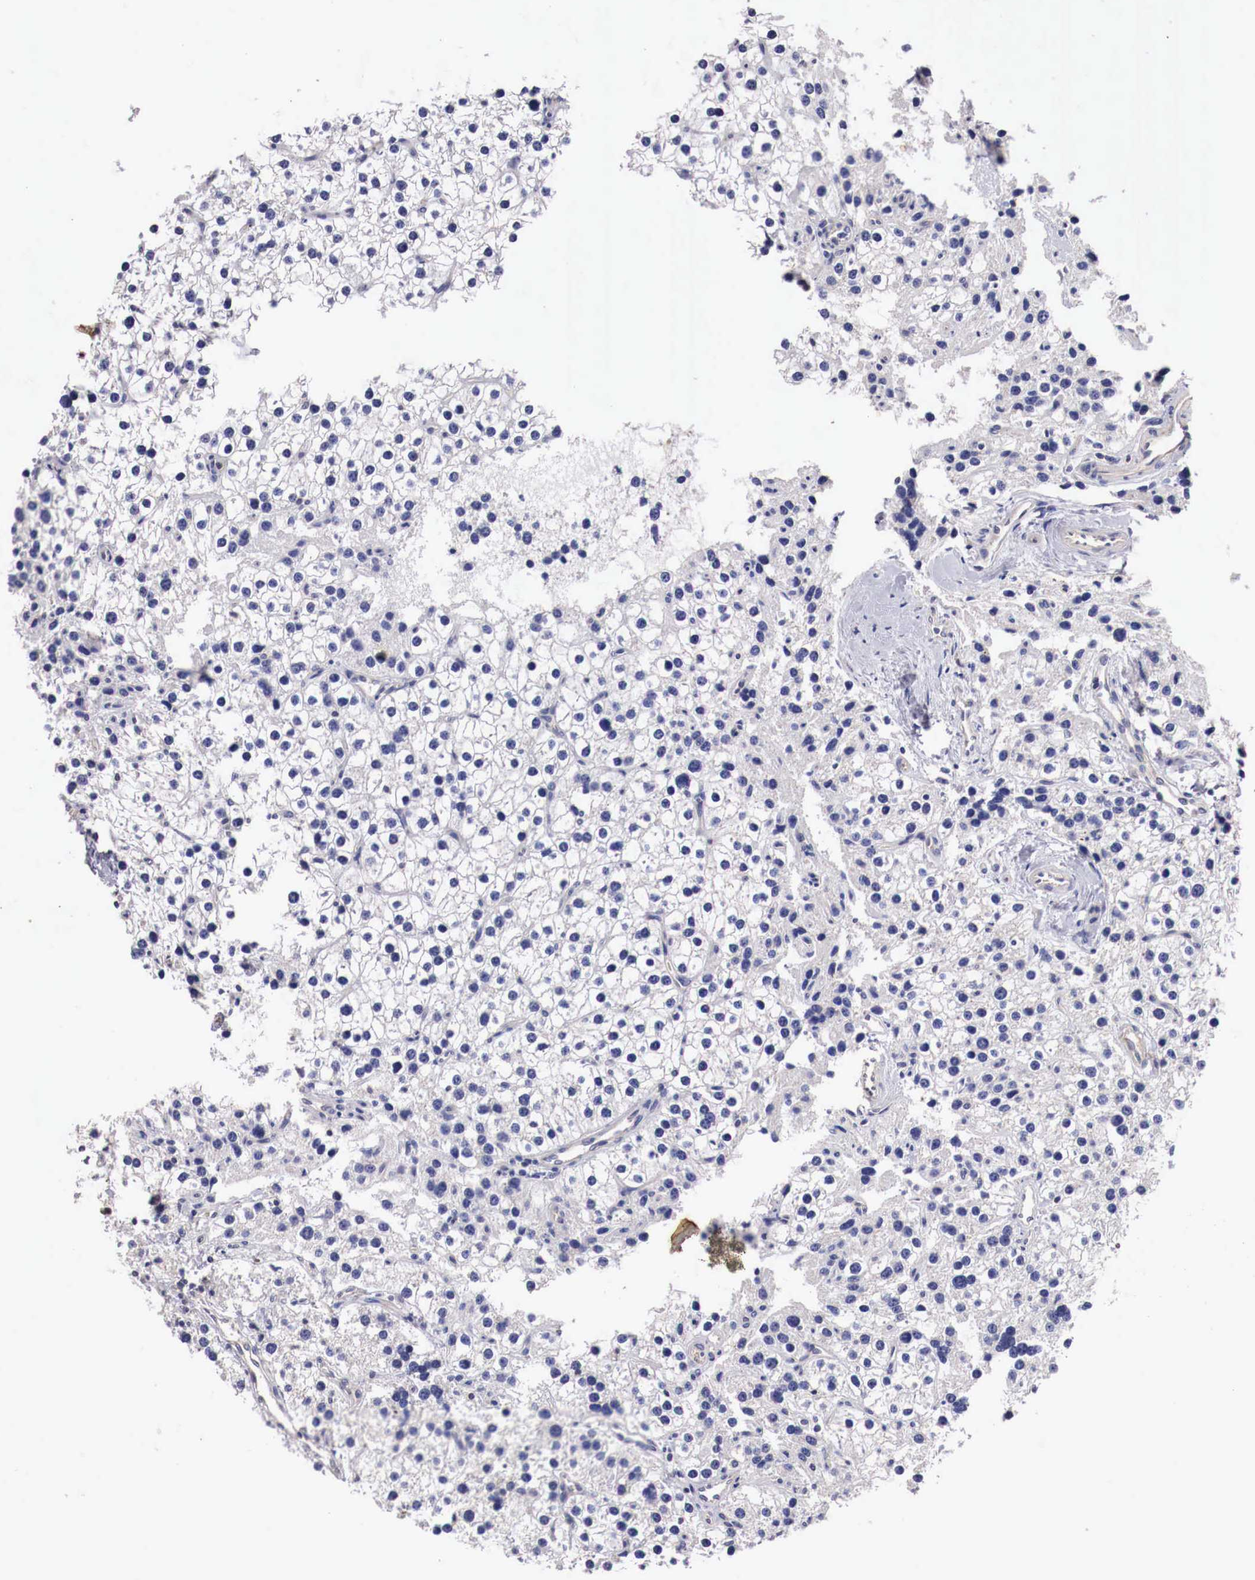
{"staining": {"intensity": "negative", "quantity": "none", "location": "none"}, "tissue": "parathyroid gland", "cell_type": "Glandular cells", "image_type": "normal", "snomed": [{"axis": "morphology", "description": "Normal tissue, NOS"}, {"axis": "topography", "description": "Parathyroid gland"}], "caption": "An immunohistochemistry (IHC) image of normal parathyroid gland is shown. There is no staining in glandular cells of parathyroid gland.", "gene": "PITPNA", "patient": {"sex": "female", "age": 54}}